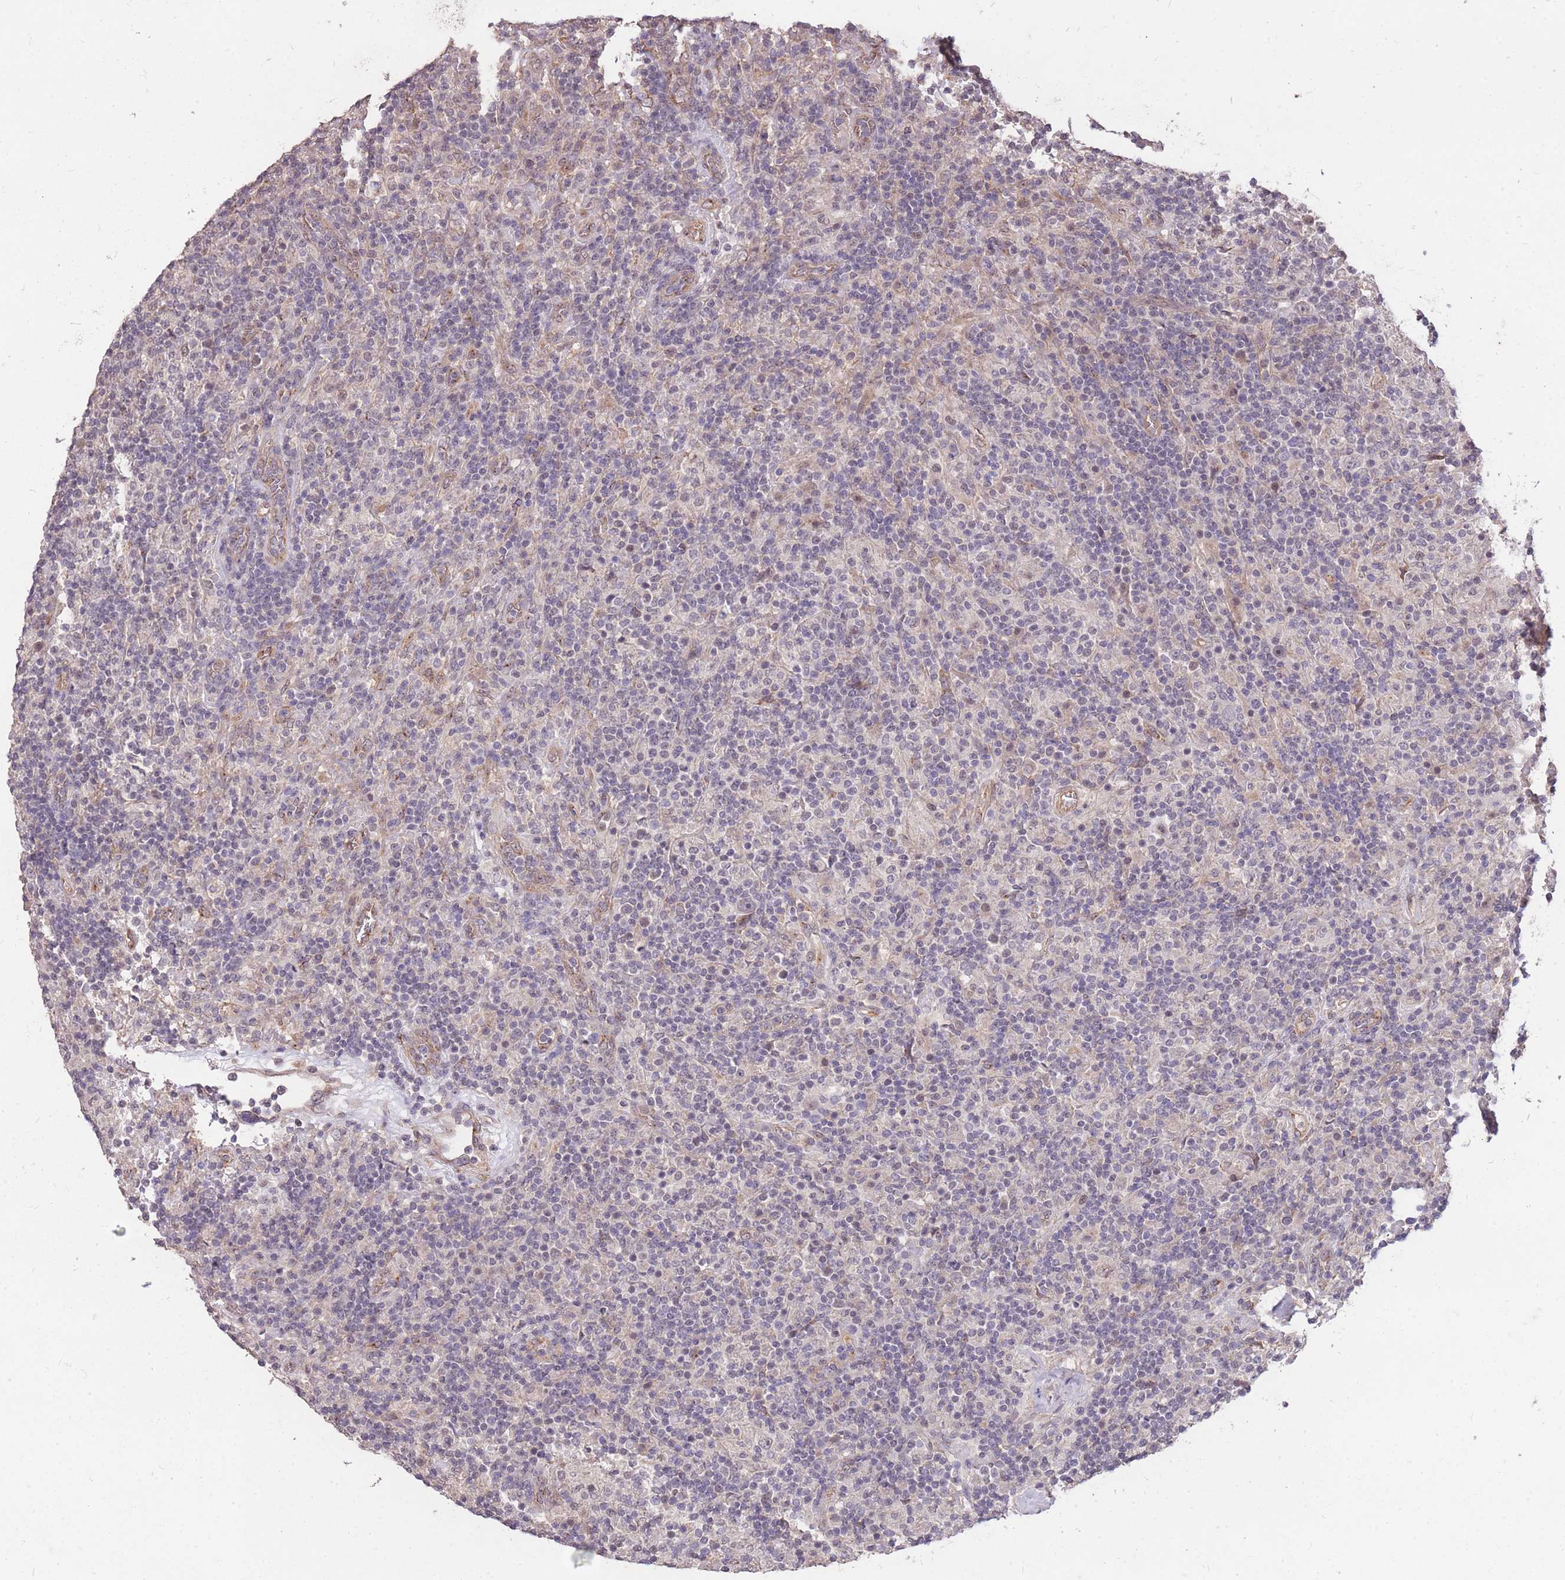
{"staining": {"intensity": "negative", "quantity": "none", "location": "none"}, "tissue": "lymphoma", "cell_type": "Tumor cells", "image_type": "cancer", "snomed": [{"axis": "morphology", "description": "Hodgkin's disease, NOS"}, {"axis": "topography", "description": "Lymph node"}], "caption": "A high-resolution image shows IHC staining of lymphoma, which displays no significant staining in tumor cells.", "gene": "DYNC1LI2", "patient": {"sex": "male", "age": 70}}